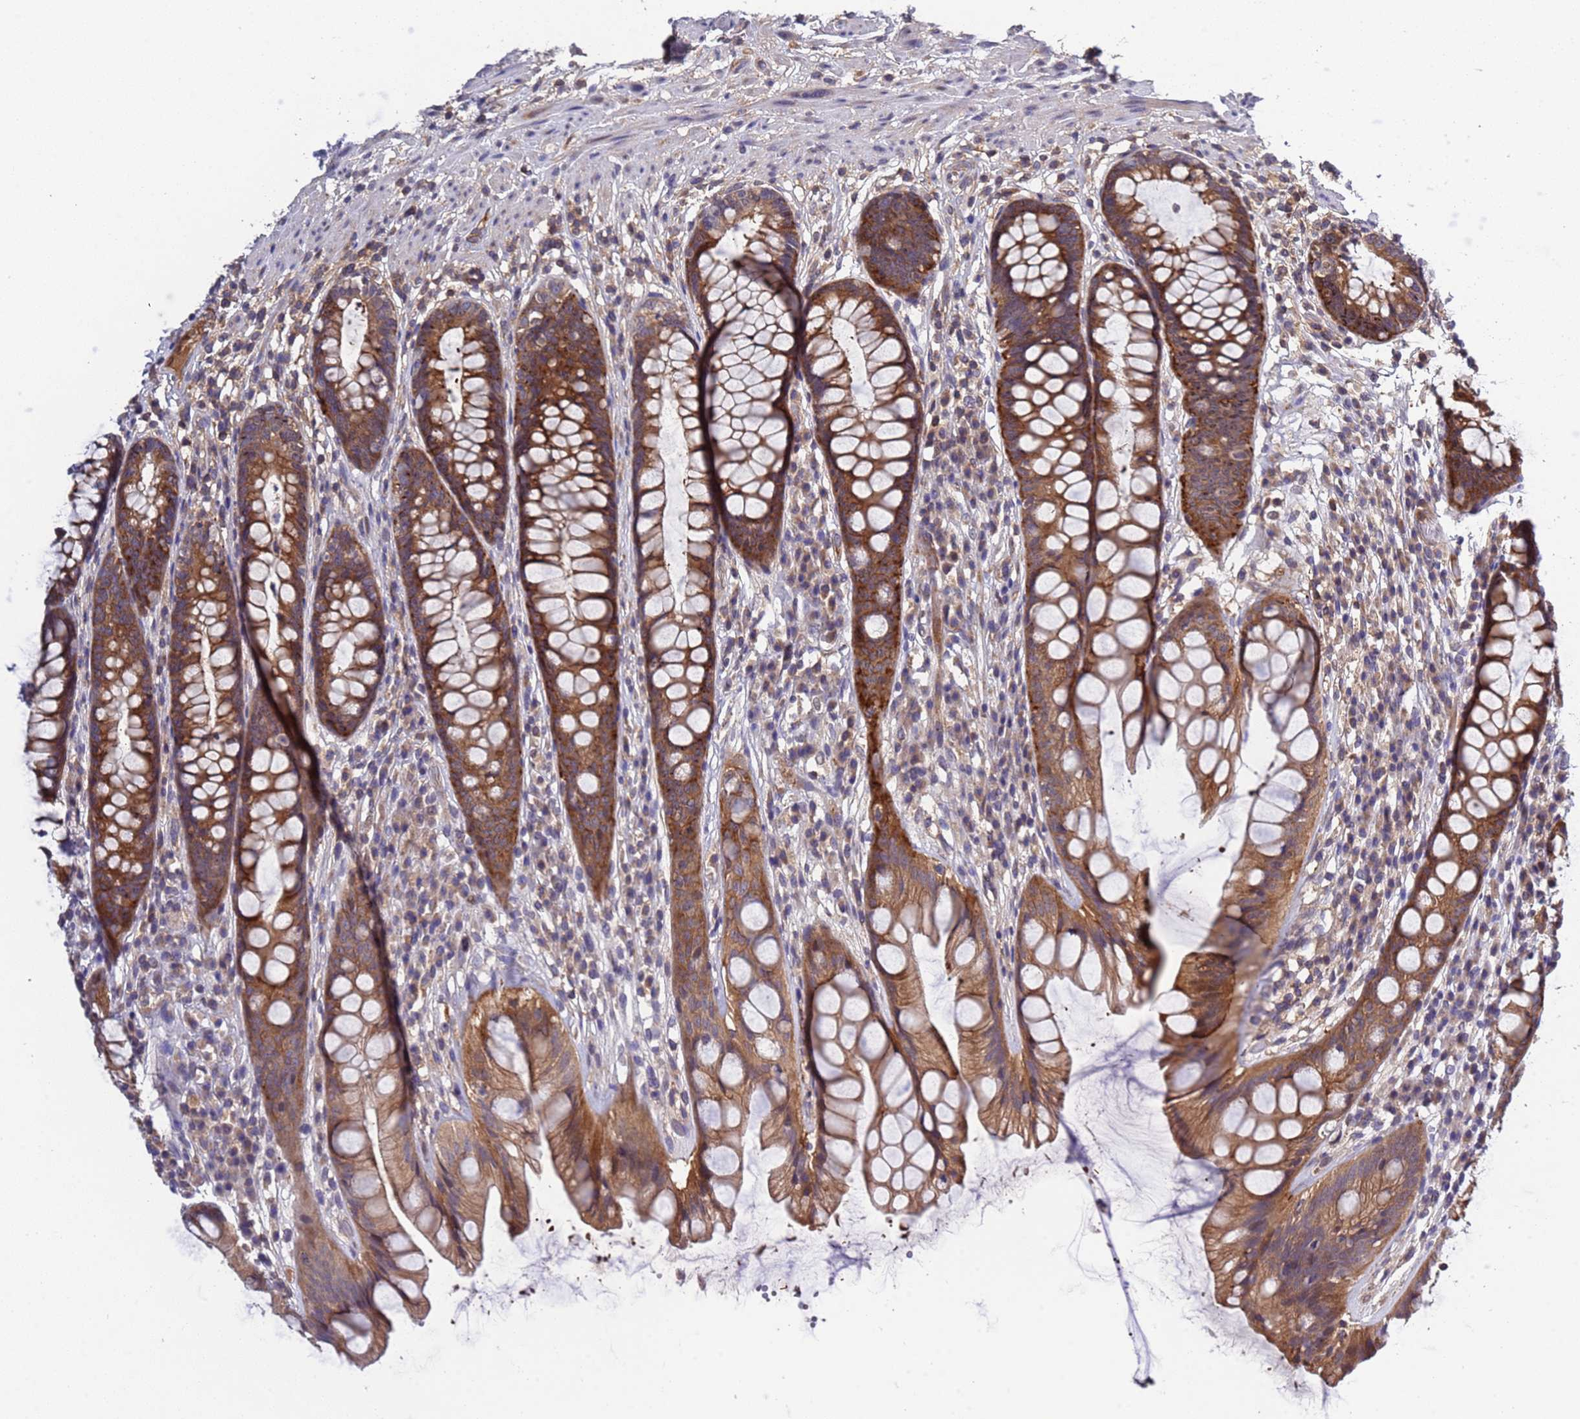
{"staining": {"intensity": "moderate", "quantity": ">75%", "location": "cytoplasmic/membranous"}, "tissue": "rectum", "cell_type": "Glandular cells", "image_type": "normal", "snomed": [{"axis": "morphology", "description": "Normal tissue, NOS"}, {"axis": "topography", "description": "Rectum"}], "caption": "Protein expression analysis of normal rectum demonstrates moderate cytoplasmic/membranous staining in about >75% of glandular cells. The staining was performed using DAB, with brown indicating positive protein expression. Nuclei are stained blue with hematoxylin.", "gene": "PARP16", "patient": {"sex": "male", "age": 74}}